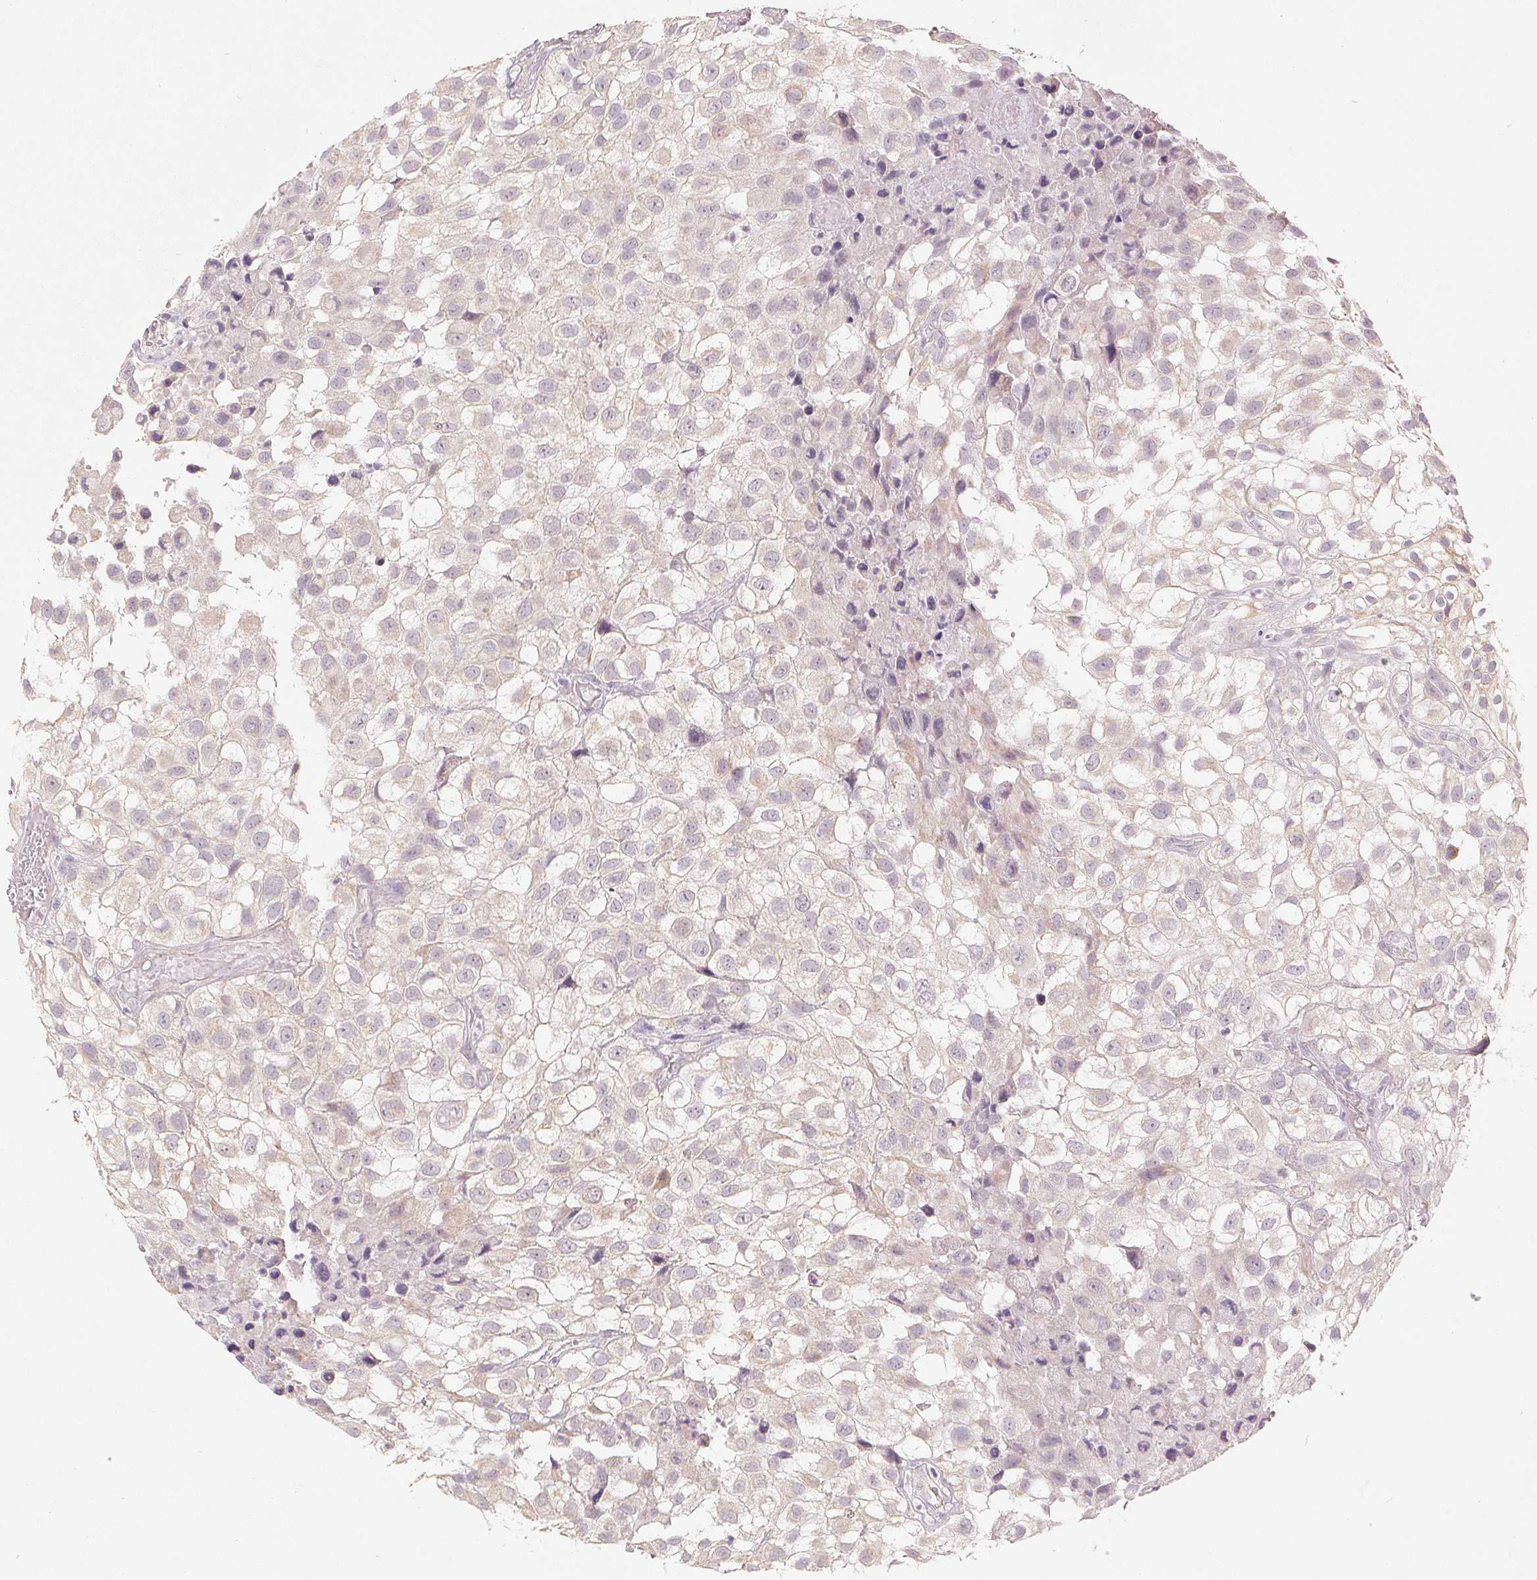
{"staining": {"intensity": "weak", "quantity": "<25%", "location": "cytoplasmic/membranous"}, "tissue": "urothelial cancer", "cell_type": "Tumor cells", "image_type": "cancer", "snomed": [{"axis": "morphology", "description": "Urothelial carcinoma, High grade"}, {"axis": "topography", "description": "Urinary bladder"}], "caption": "Immunohistochemical staining of urothelial carcinoma (high-grade) exhibits no significant expression in tumor cells.", "gene": "GHITM", "patient": {"sex": "male", "age": 56}}